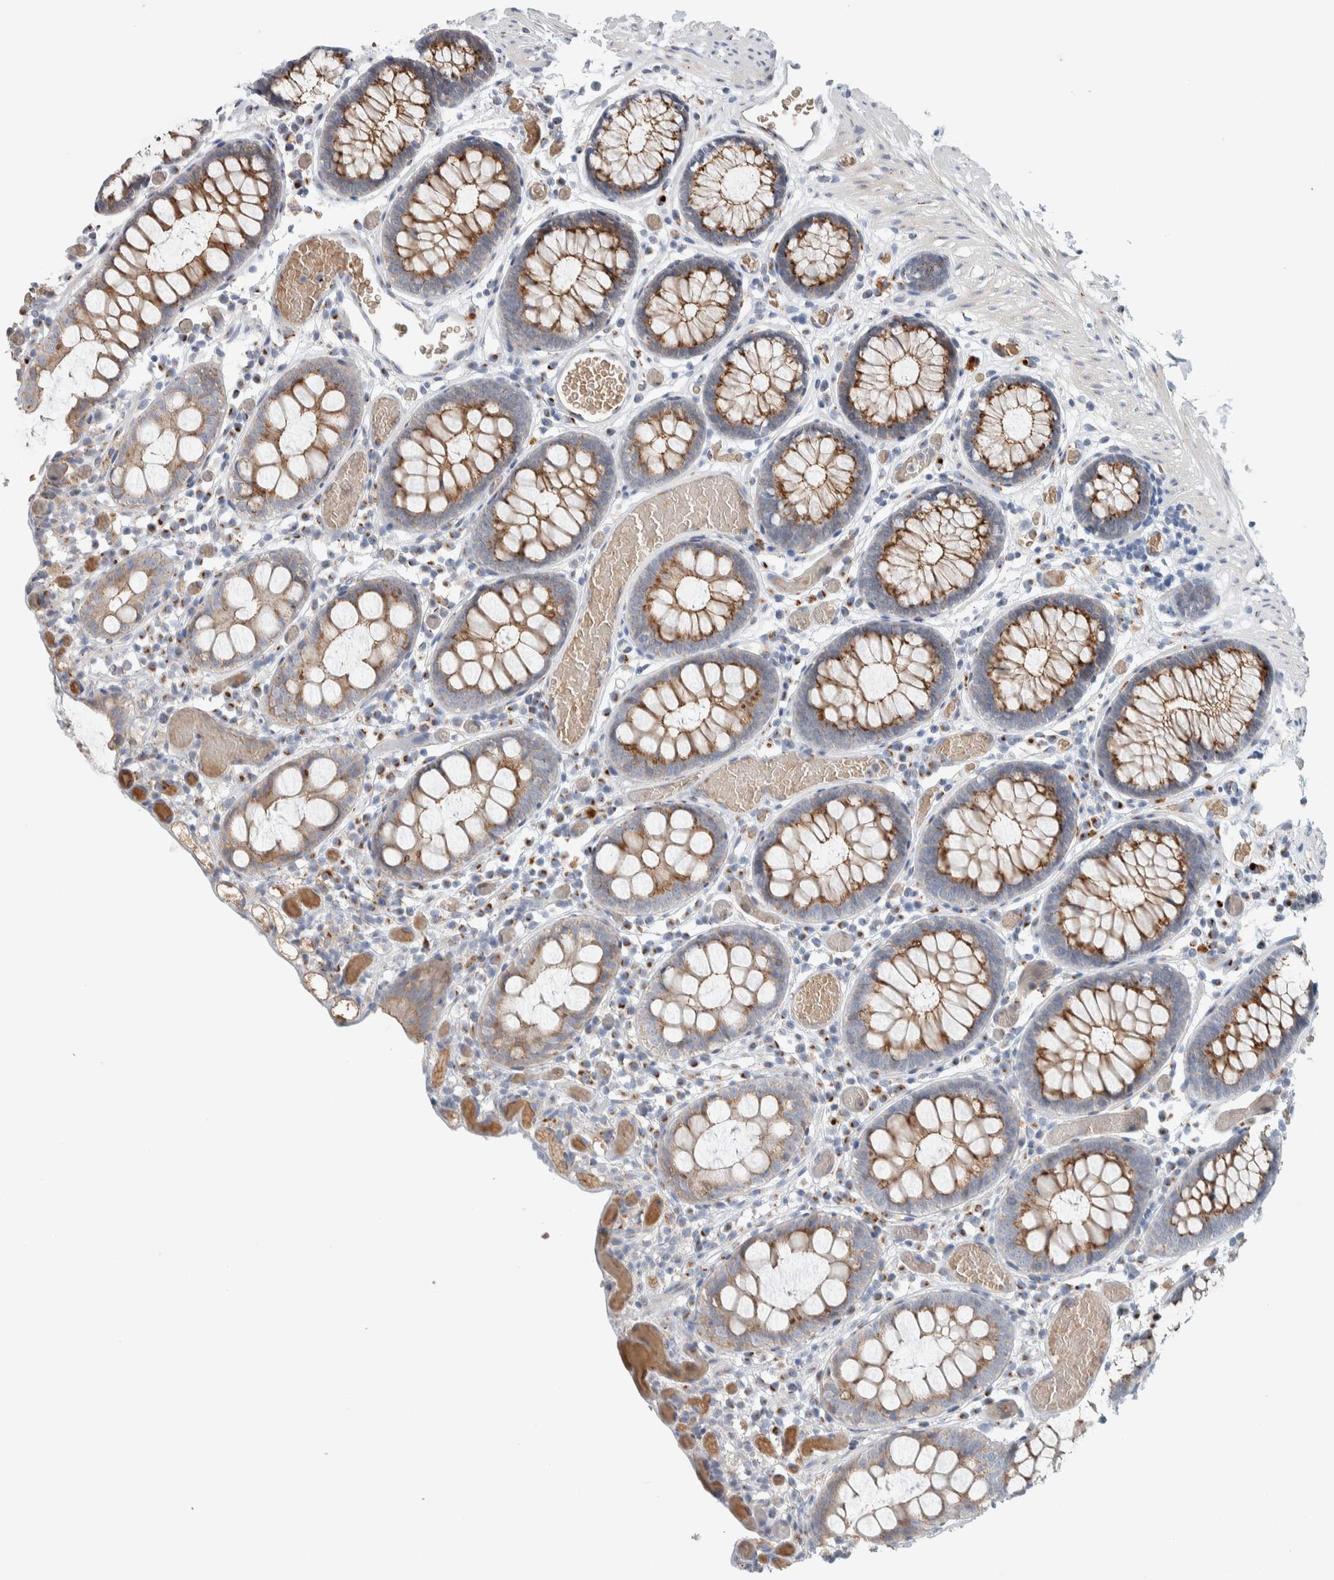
{"staining": {"intensity": "negative", "quantity": "none", "location": "none"}, "tissue": "colon", "cell_type": "Endothelial cells", "image_type": "normal", "snomed": [{"axis": "morphology", "description": "Normal tissue, NOS"}, {"axis": "topography", "description": "Colon"}], "caption": "High magnification brightfield microscopy of unremarkable colon stained with DAB (3,3'-diaminobenzidine) (brown) and counterstained with hematoxylin (blue): endothelial cells show no significant expression. (IHC, brightfield microscopy, high magnification).", "gene": "SLC38A10", "patient": {"sex": "male", "age": 14}}